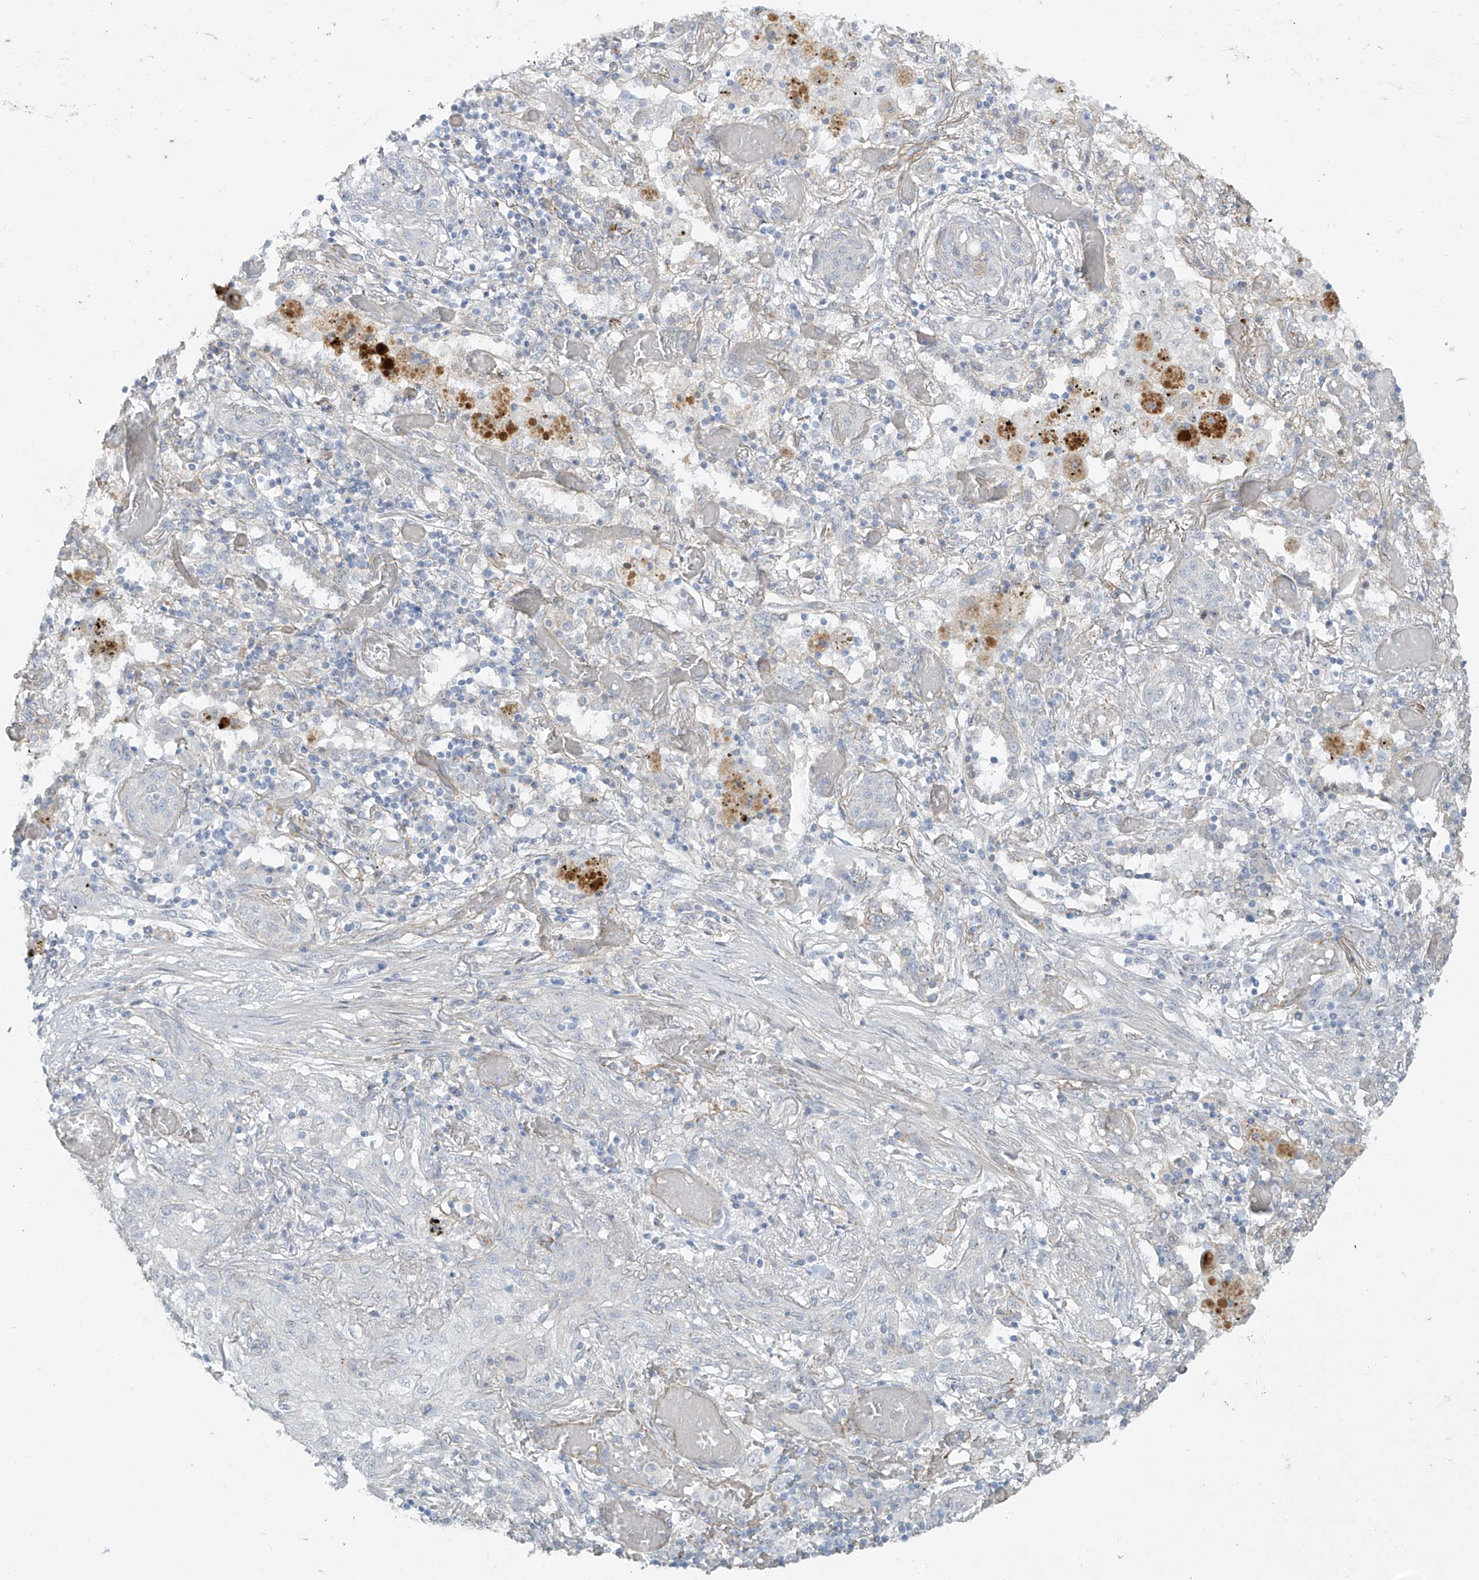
{"staining": {"intensity": "negative", "quantity": "none", "location": "none"}, "tissue": "lung cancer", "cell_type": "Tumor cells", "image_type": "cancer", "snomed": [{"axis": "morphology", "description": "Squamous cell carcinoma, NOS"}, {"axis": "topography", "description": "Lung"}], "caption": "Tumor cells show no significant protein positivity in lung squamous cell carcinoma.", "gene": "TUBE1", "patient": {"sex": "female", "age": 47}}